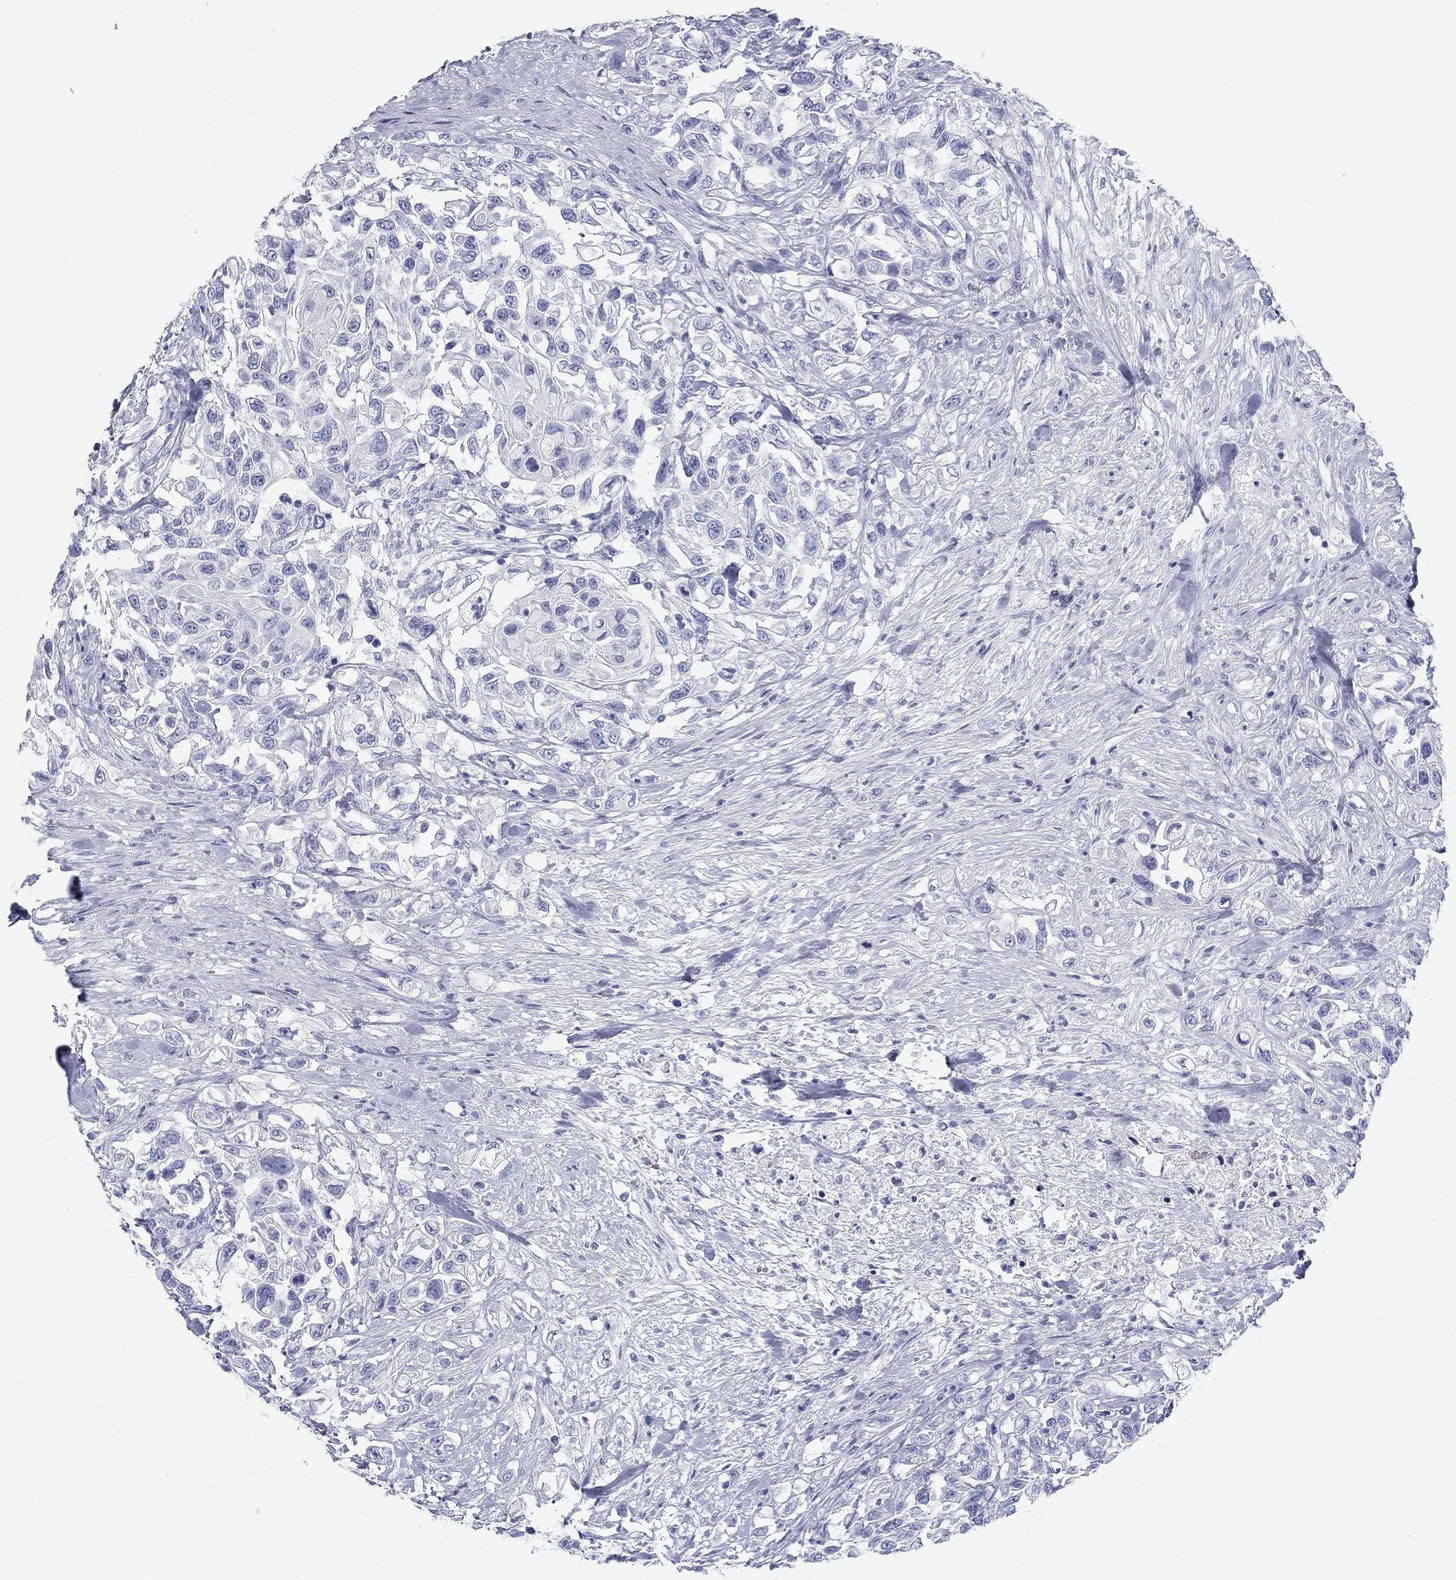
{"staining": {"intensity": "negative", "quantity": "none", "location": "none"}, "tissue": "urothelial cancer", "cell_type": "Tumor cells", "image_type": "cancer", "snomed": [{"axis": "morphology", "description": "Urothelial carcinoma, High grade"}, {"axis": "topography", "description": "Urinary bladder"}], "caption": "There is no significant staining in tumor cells of urothelial carcinoma (high-grade). Brightfield microscopy of IHC stained with DAB (3,3'-diaminobenzidine) (brown) and hematoxylin (blue), captured at high magnification.", "gene": "CALB1", "patient": {"sex": "female", "age": 56}}